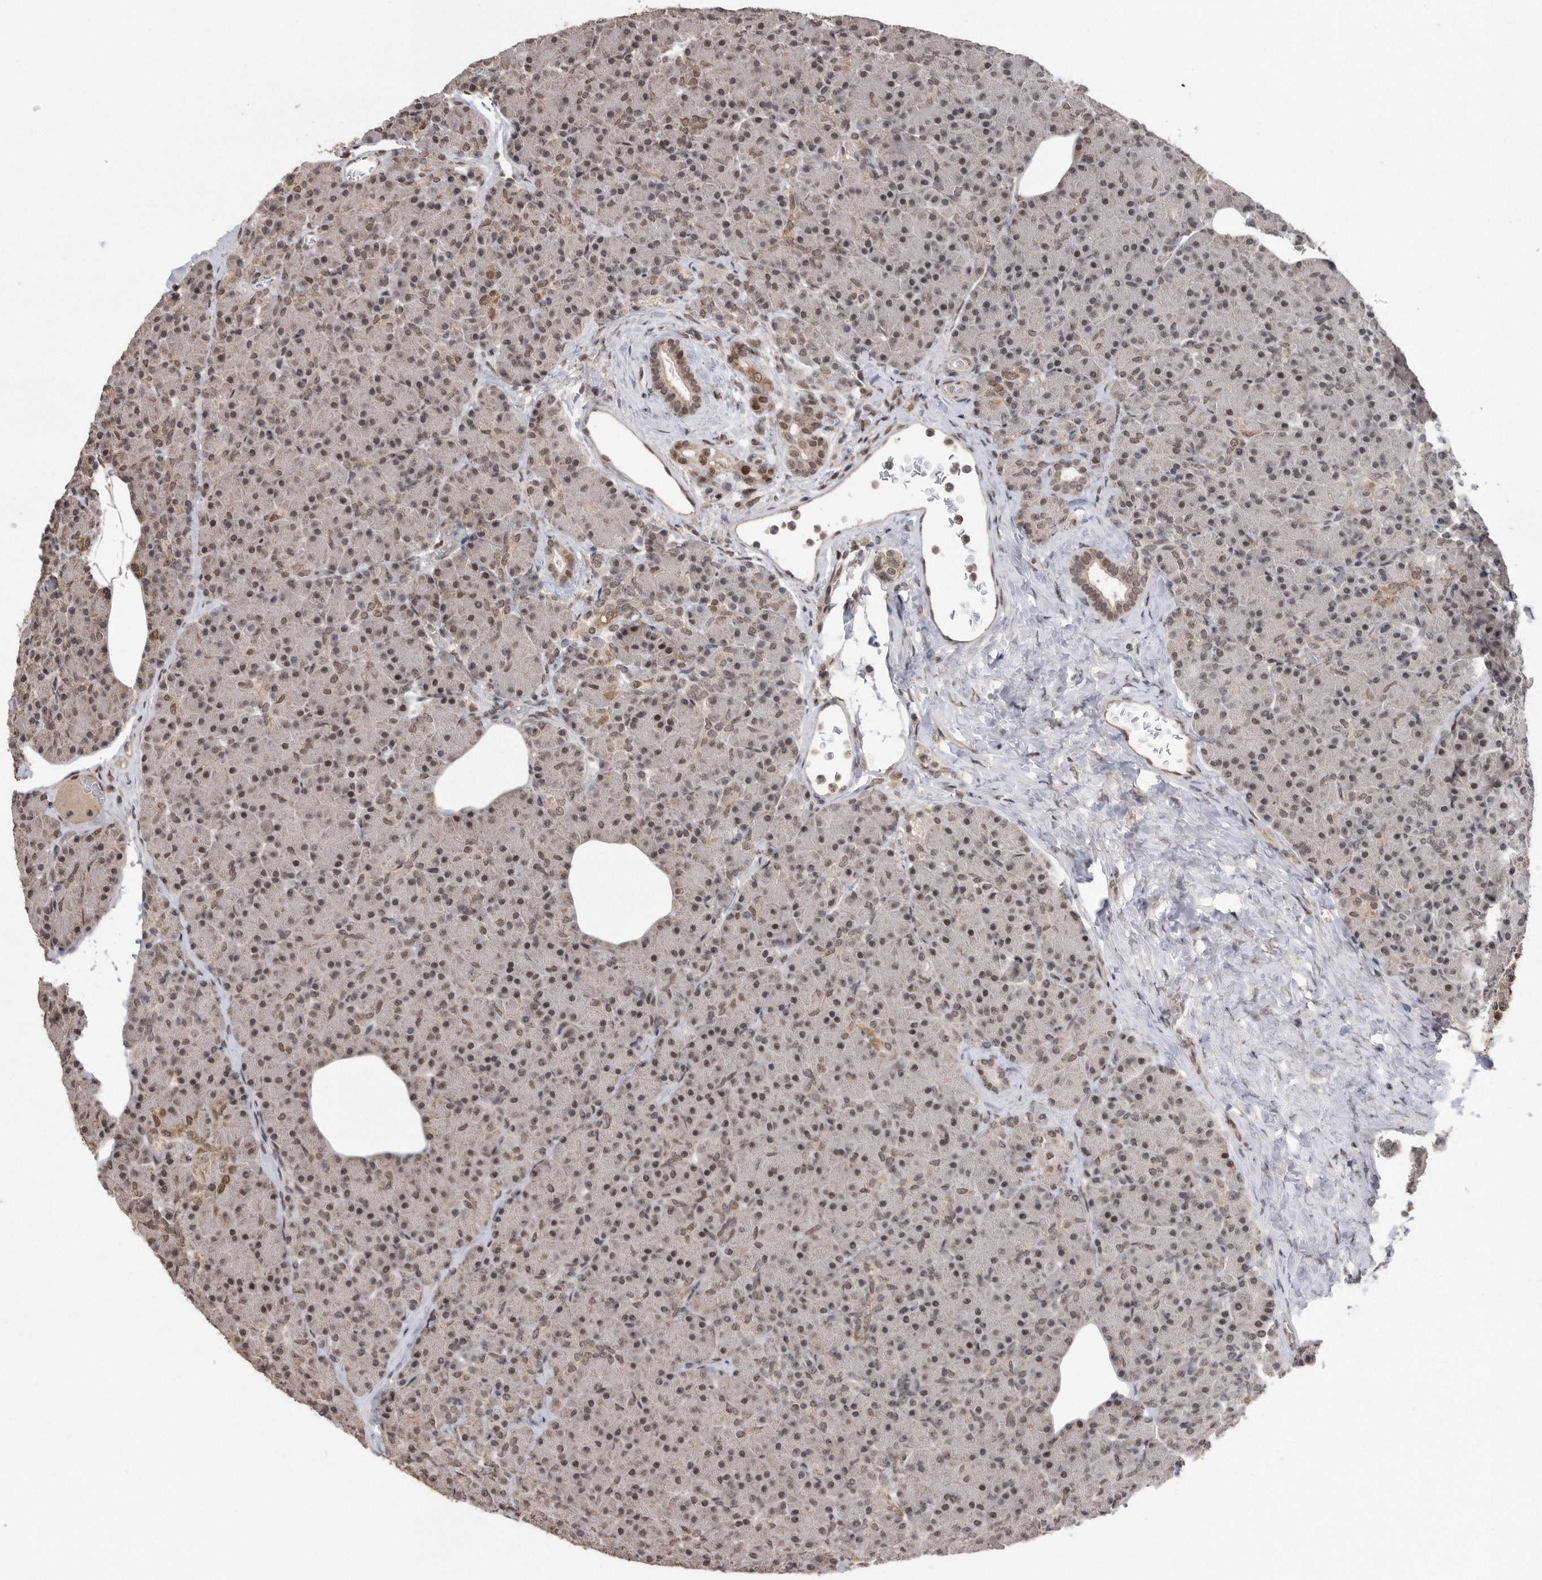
{"staining": {"intensity": "moderate", "quantity": "25%-75%", "location": "nuclear"}, "tissue": "pancreas", "cell_type": "Exocrine glandular cells", "image_type": "normal", "snomed": [{"axis": "morphology", "description": "Normal tissue, NOS"}, {"axis": "topography", "description": "Pancreas"}], "caption": "A brown stain highlights moderate nuclear expression of a protein in exocrine glandular cells of benign human pancreas. (DAB (3,3'-diaminobenzidine) IHC, brown staining for protein, blue staining for nuclei).", "gene": "TDRD3", "patient": {"sex": "female", "age": 43}}